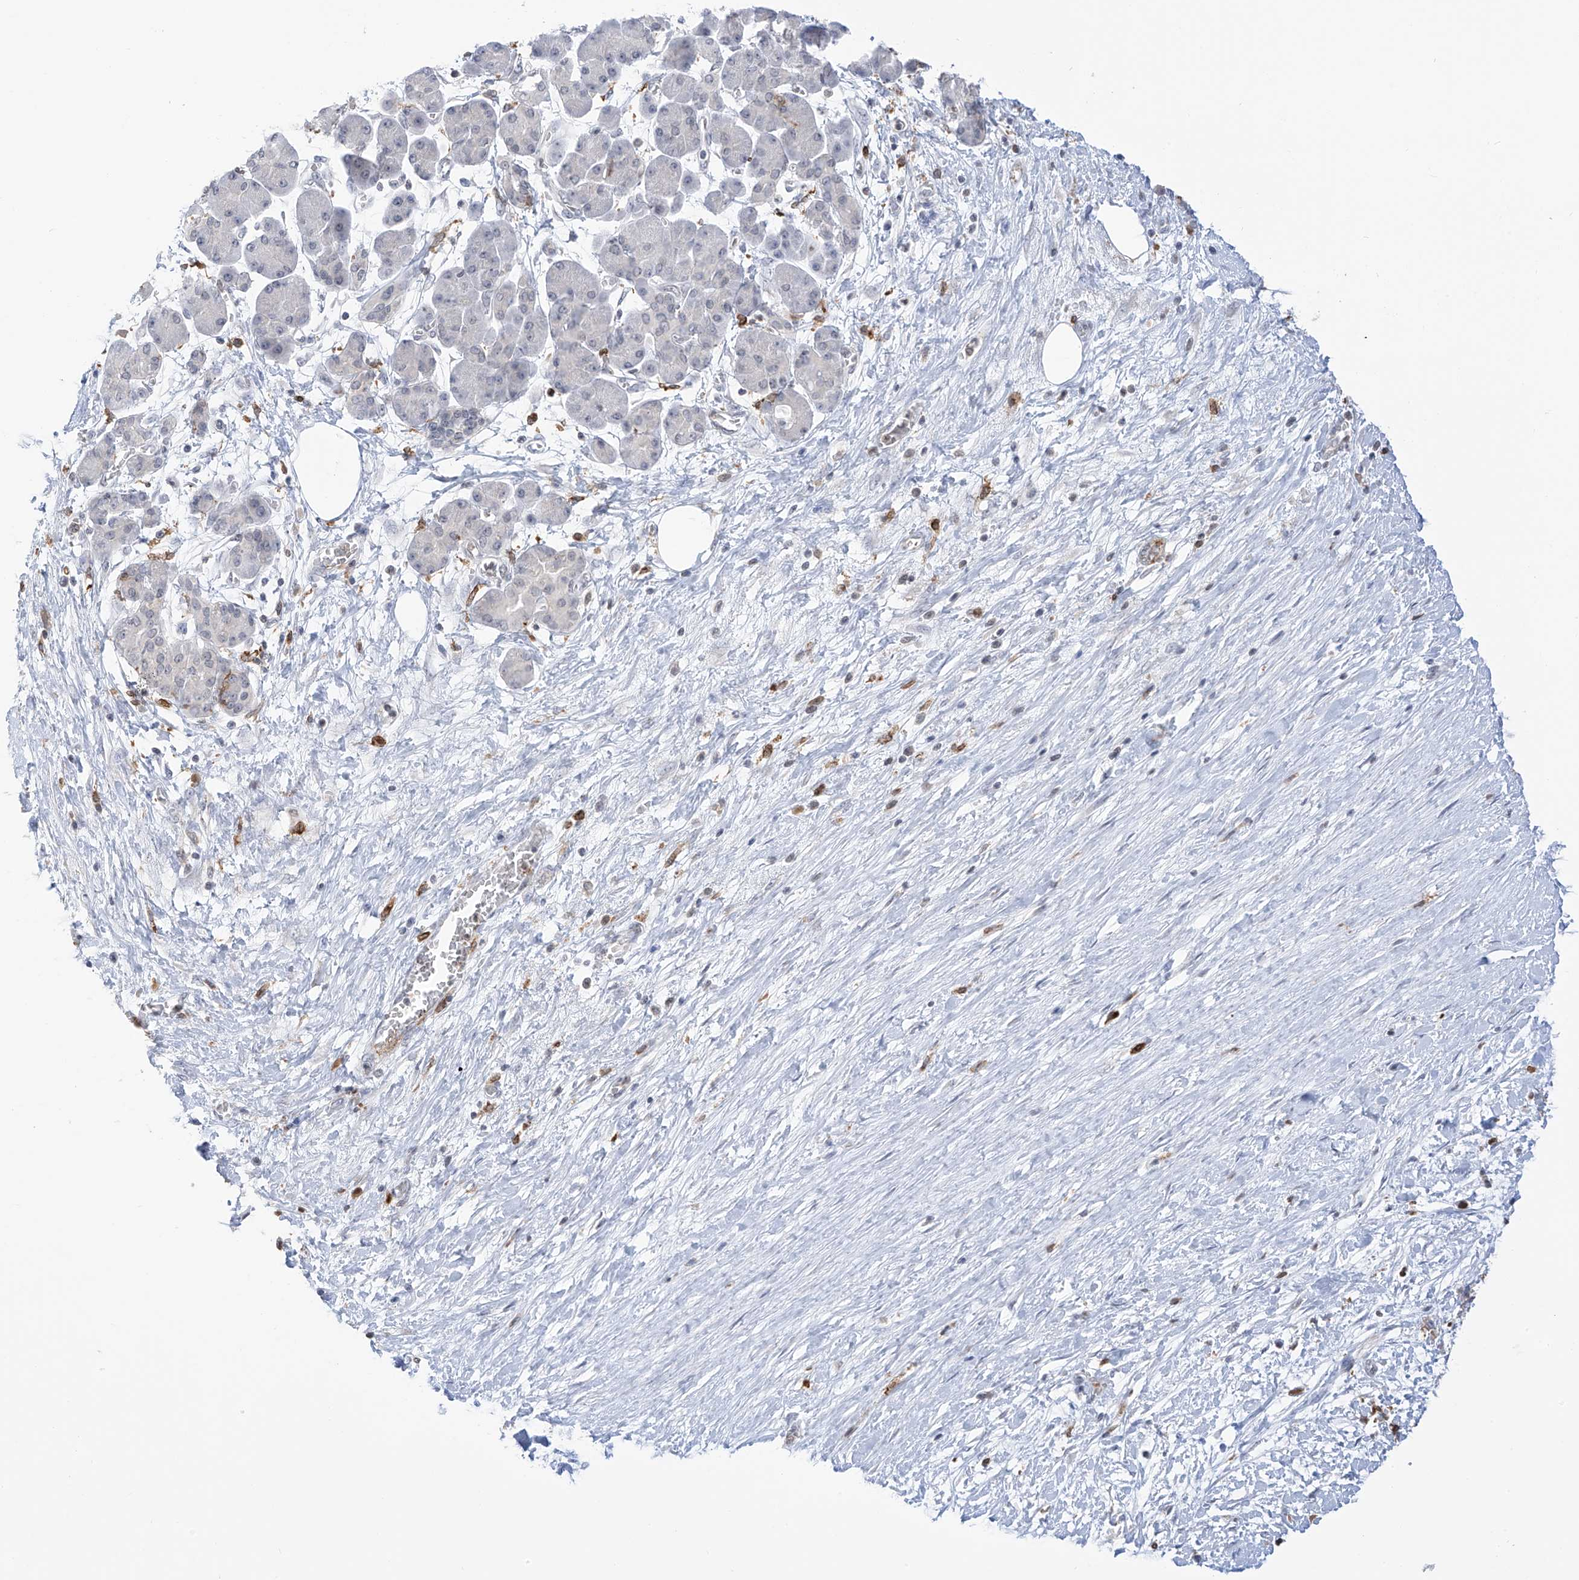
{"staining": {"intensity": "negative", "quantity": "none", "location": "none"}, "tissue": "pancreatic cancer", "cell_type": "Tumor cells", "image_type": "cancer", "snomed": [{"axis": "morphology", "description": "Adenocarcinoma, NOS"}, {"axis": "topography", "description": "Pancreas"}], "caption": "An immunohistochemistry photomicrograph of pancreatic cancer is shown. There is no staining in tumor cells of pancreatic cancer.", "gene": "TBXAS1", "patient": {"sex": "male", "age": 70}}